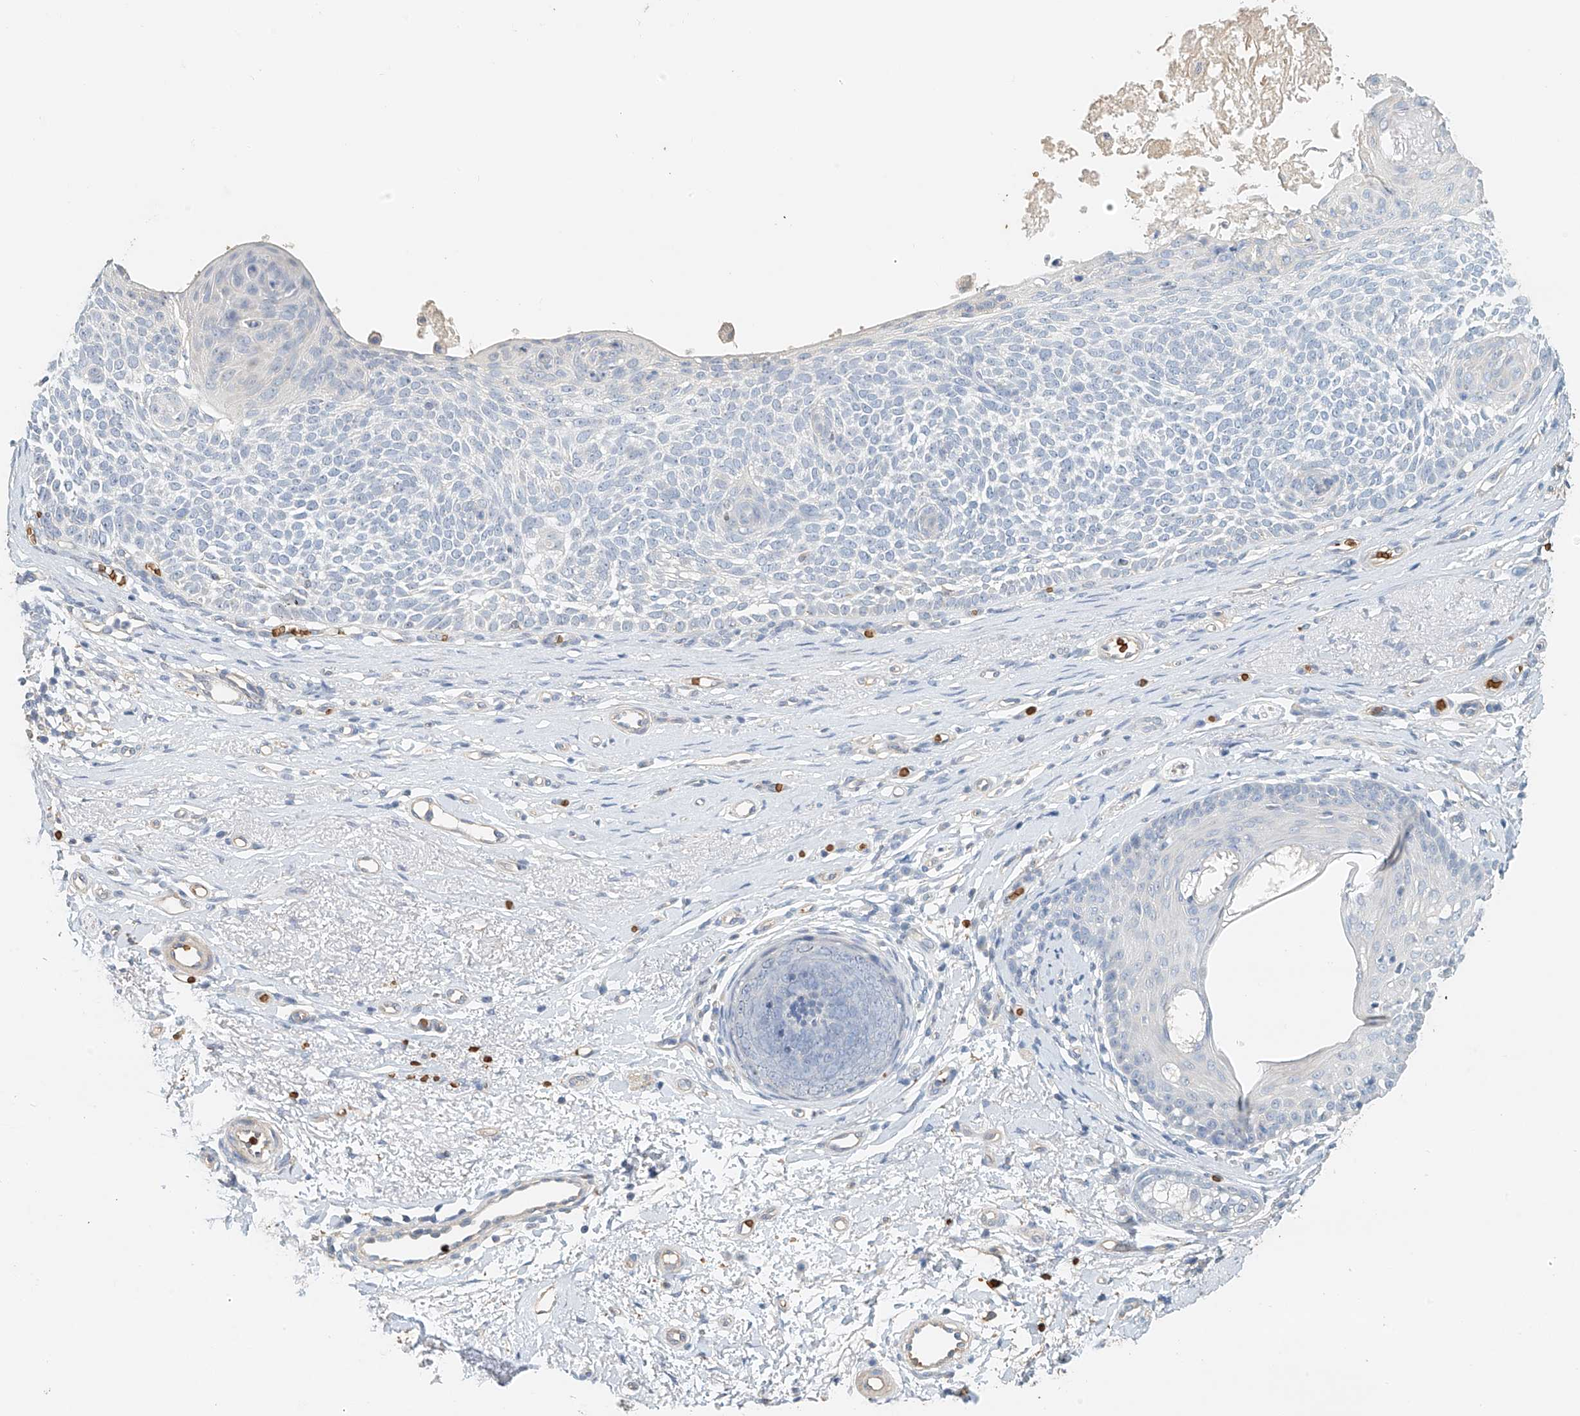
{"staining": {"intensity": "negative", "quantity": "none", "location": "none"}, "tissue": "skin cancer", "cell_type": "Tumor cells", "image_type": "cancer", "snomed": [{"axis": "morphology", "description": "Basal cell carcinoma"}, {"axis": "topography", "description": "Skin"}], "caption": "Immunohistochemistry of basal cell carcinoma (skin) shows no staining in tumor cells.", "gene": "RCAN3", "patient": {"sex": "female", "age": 81}}